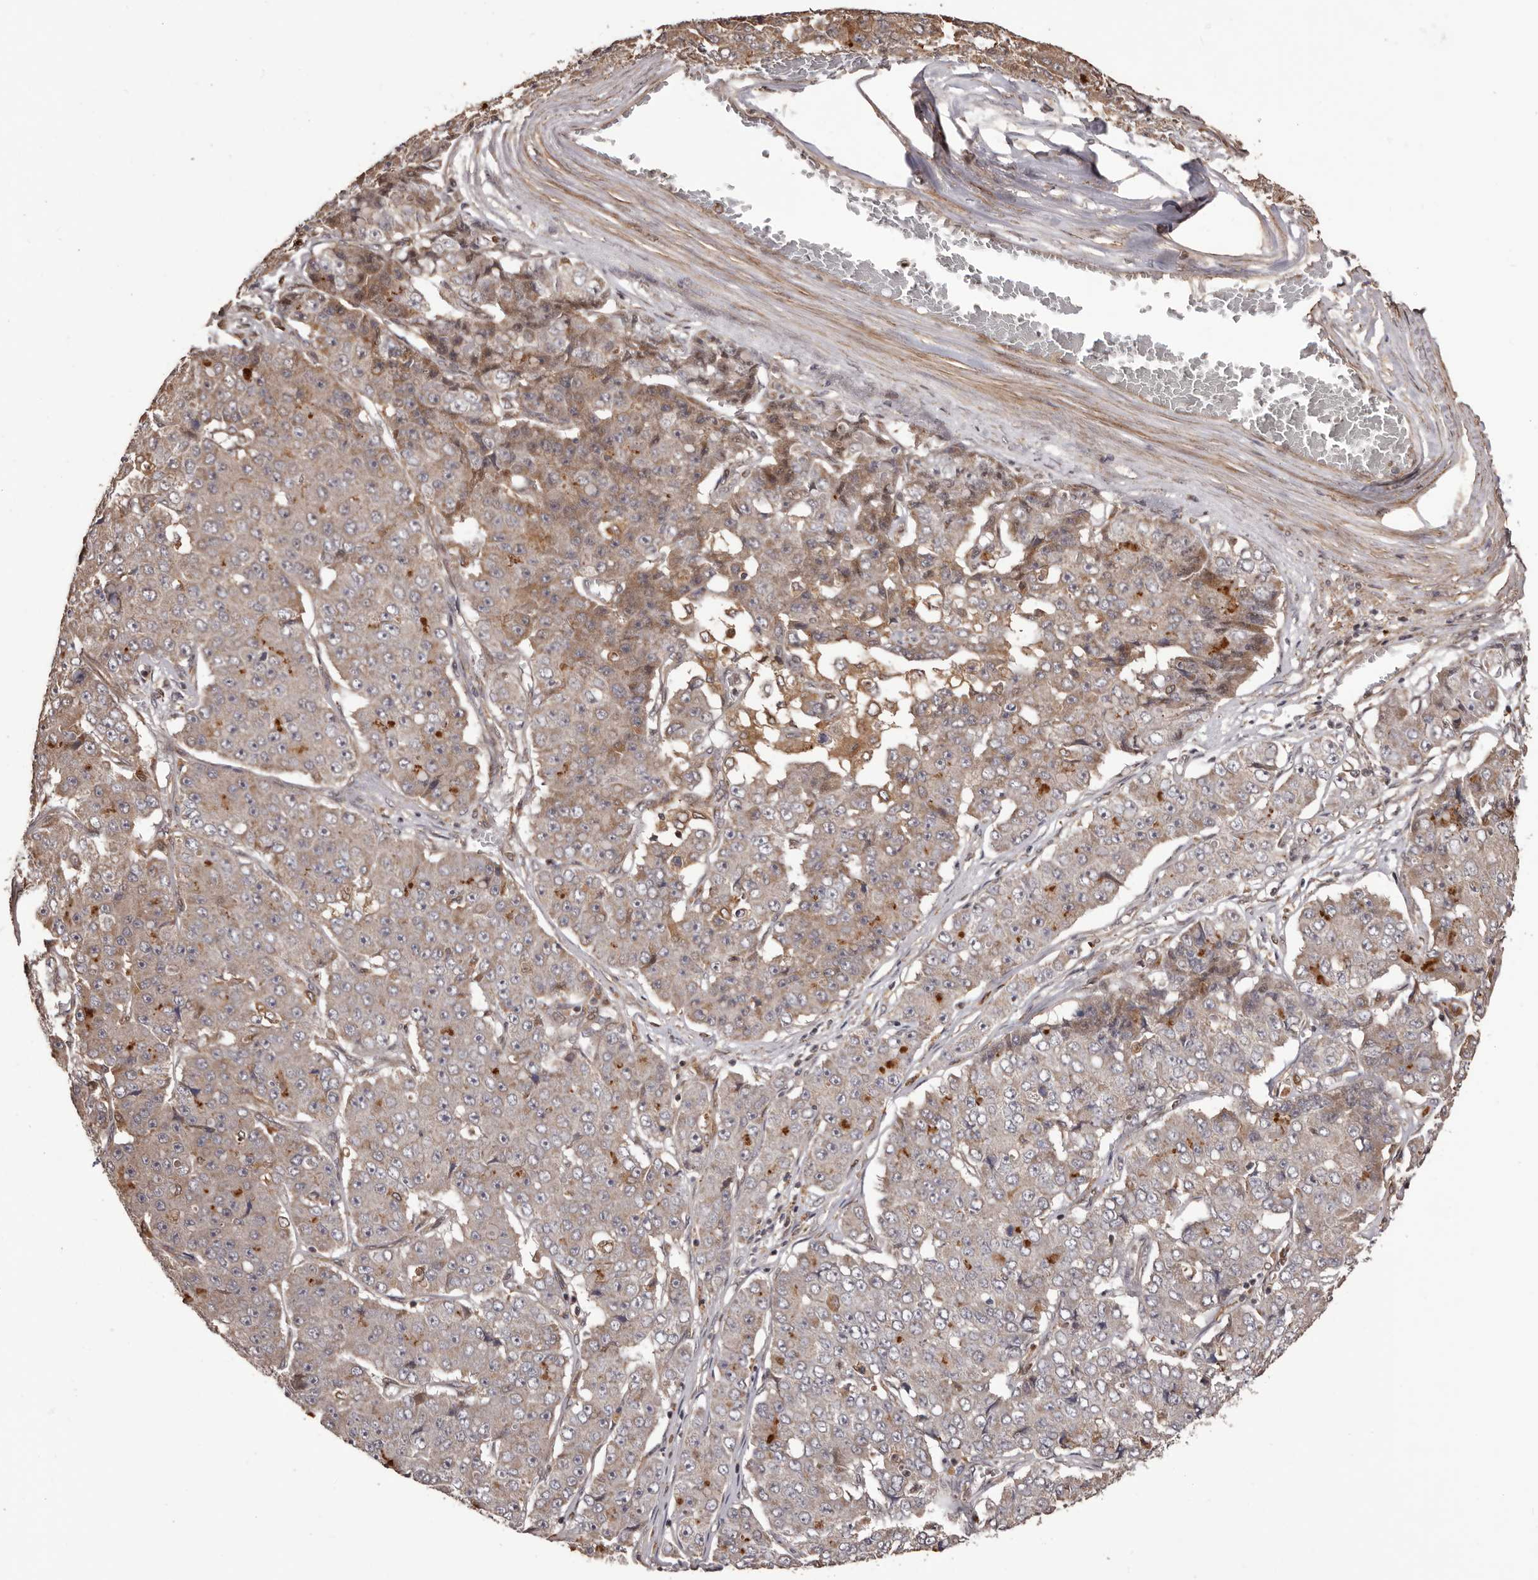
{"staining": {"intensity": "moderate", "quantity": "<25%", "location": "cytoplasmic/membranous"}, "tissue": "pancreatic cancer", "cell_type": "Tumor cells", "image_type": "cancer", "snomed": [{"axis": "morphology", "description": "Adenocarcinoma, NOS"}, {"axis": "topography", "description": "Pancreas"}], "caption": "Pancreatic cancer tissue exhibits moderate cytoplasmic/membranous positivity in approximately <25% of tumor cells, visualized by immunohistochemistry. (brown staining indicates protein expression, while blue staining denotes nuclei).", "gene": "ZCCHC7", "patient": {"sex": "male", "age": 50}}